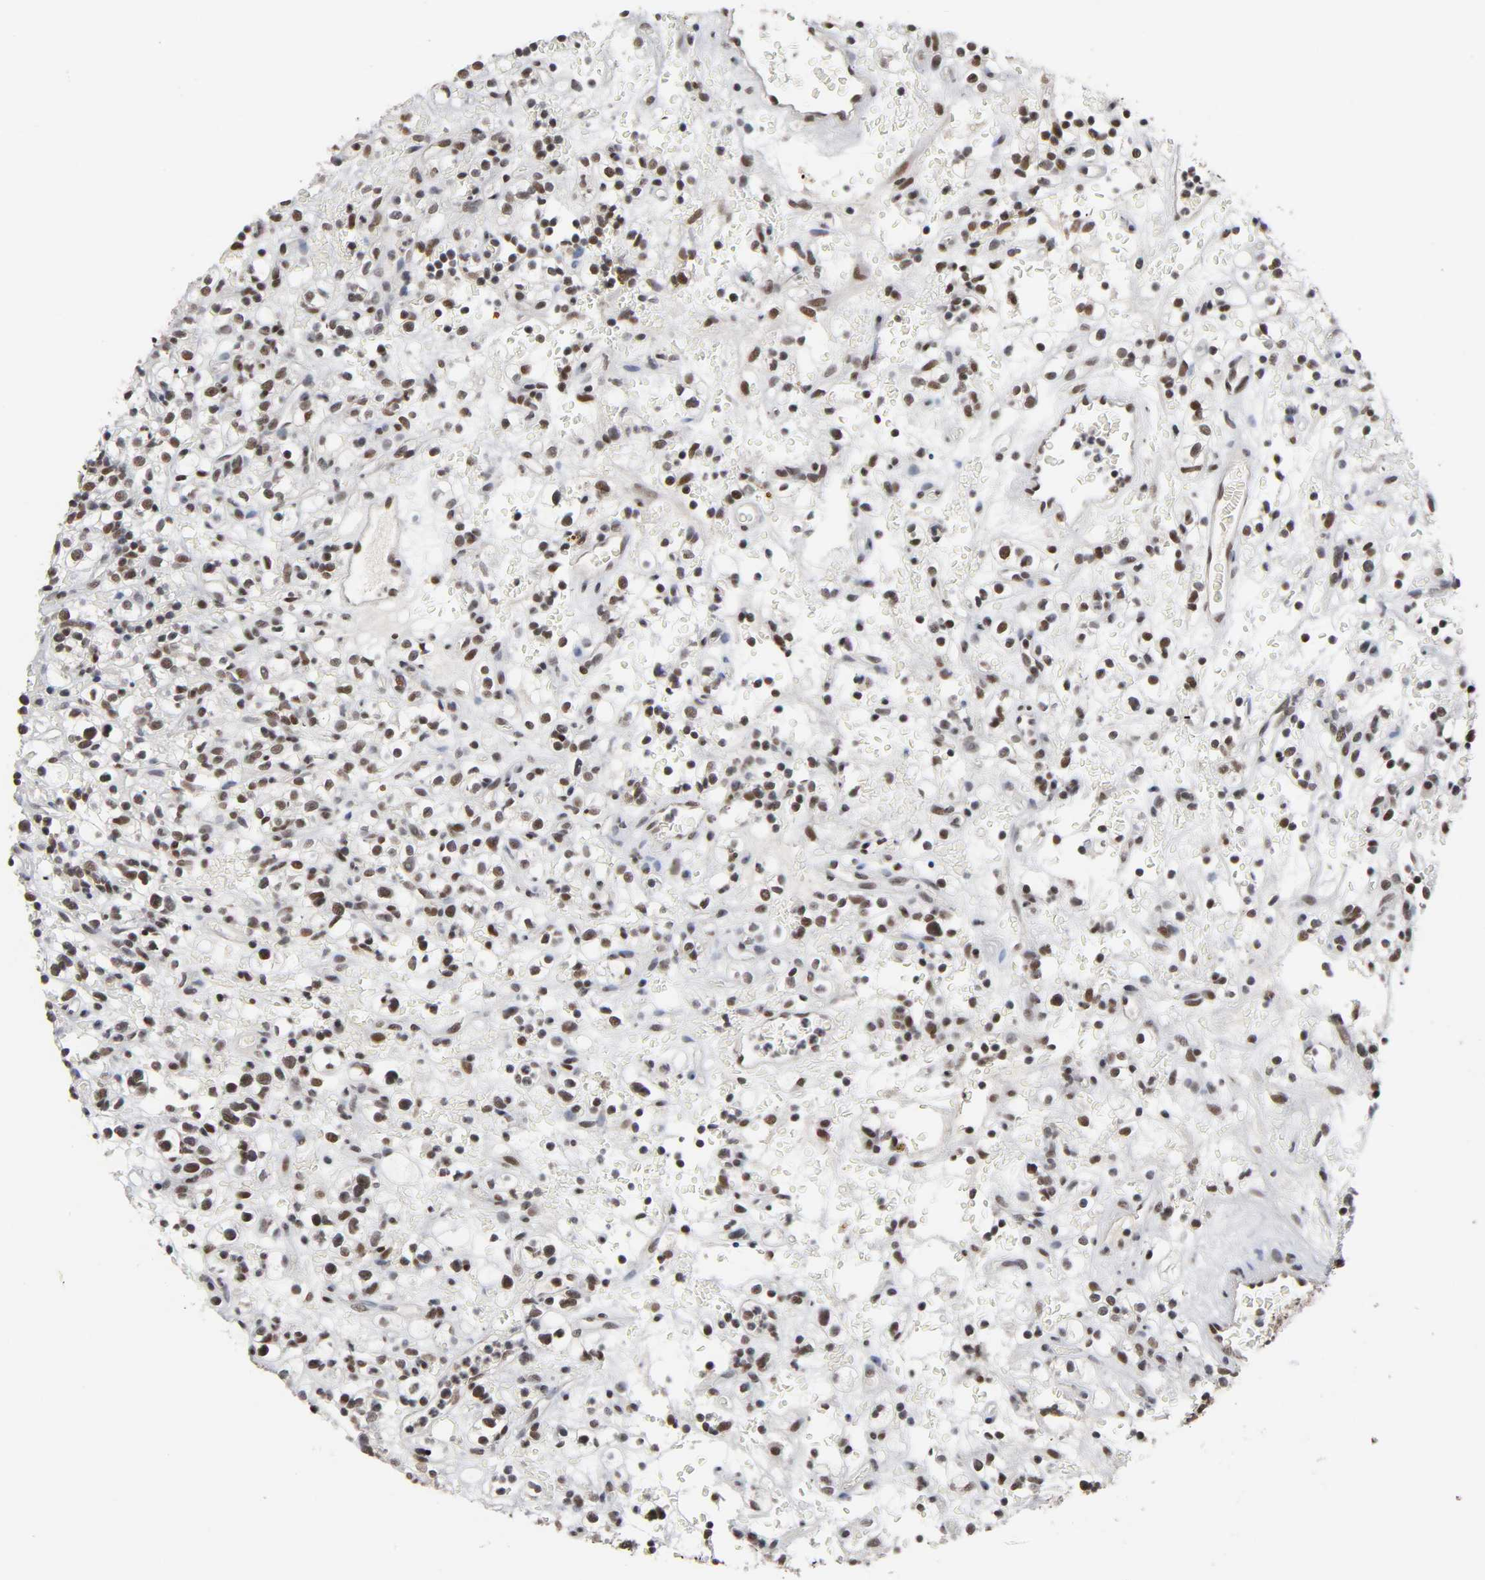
{"staining": {"intensity": "strong", "quantity": ">75%", "location": "nuclear"}, "tissue": "renal cancer", "cell_type": "Tumor cells", "image_type": "cancer", "snomed": [{"axis": "morphology", "description": "Normal tissue, NOS"}, {"axis": "morphology", "description": "Adenocarcinoma, NOS"}, {"axis": "topography", "description": "Kidney"}], "caption": "Immunohistochemical staining of renal cancer (adenocarcinoma) shows strong nuclear protein positivity in about >75% of tumor cells.", "gene": "TRIM33", "patient": {"sex": "female", "age": 72}}